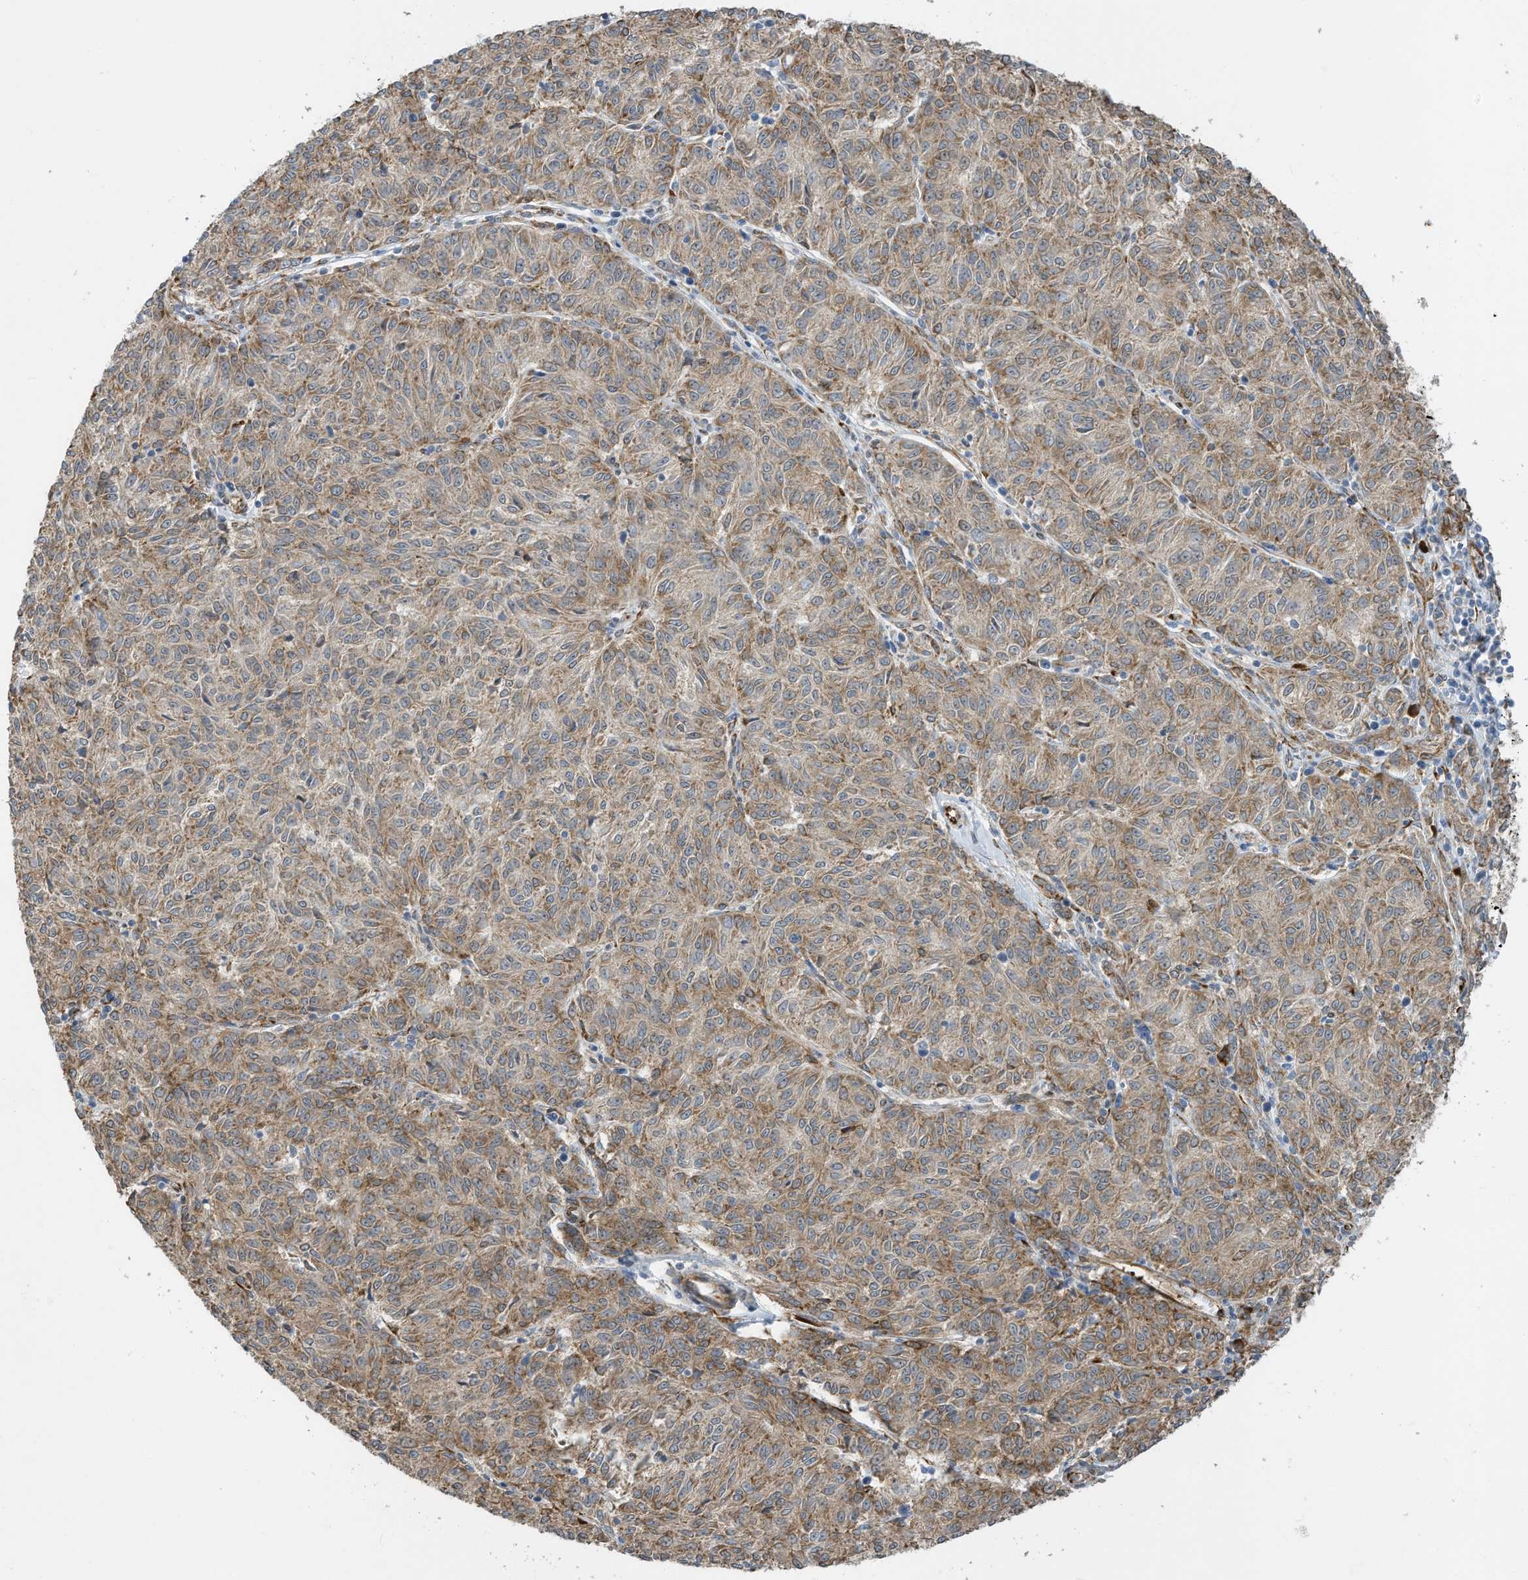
{"staining": {"intensity": "moderate", "quantity": ">75%", "location": "cytoplasmic/membranous"}, "tissue": "melanoma", "cell_type": "Tumor cells", "image_type": "cancer", "snomed": [{"axis": "morphology", "description": "Malignant melanoma, NOS"}, {"axis": "topography", "description": "Skin"}], "caption": "The image exhibits a brown stain indicating the presence of a protein in the cytoplasmic/membranous of tumor cells in malignant melanoma. The protein is shown in brown color, while the nuclei are stained blue.", "gene": "ZBTB45", "patient": {"sex": "female", "age": 72}}